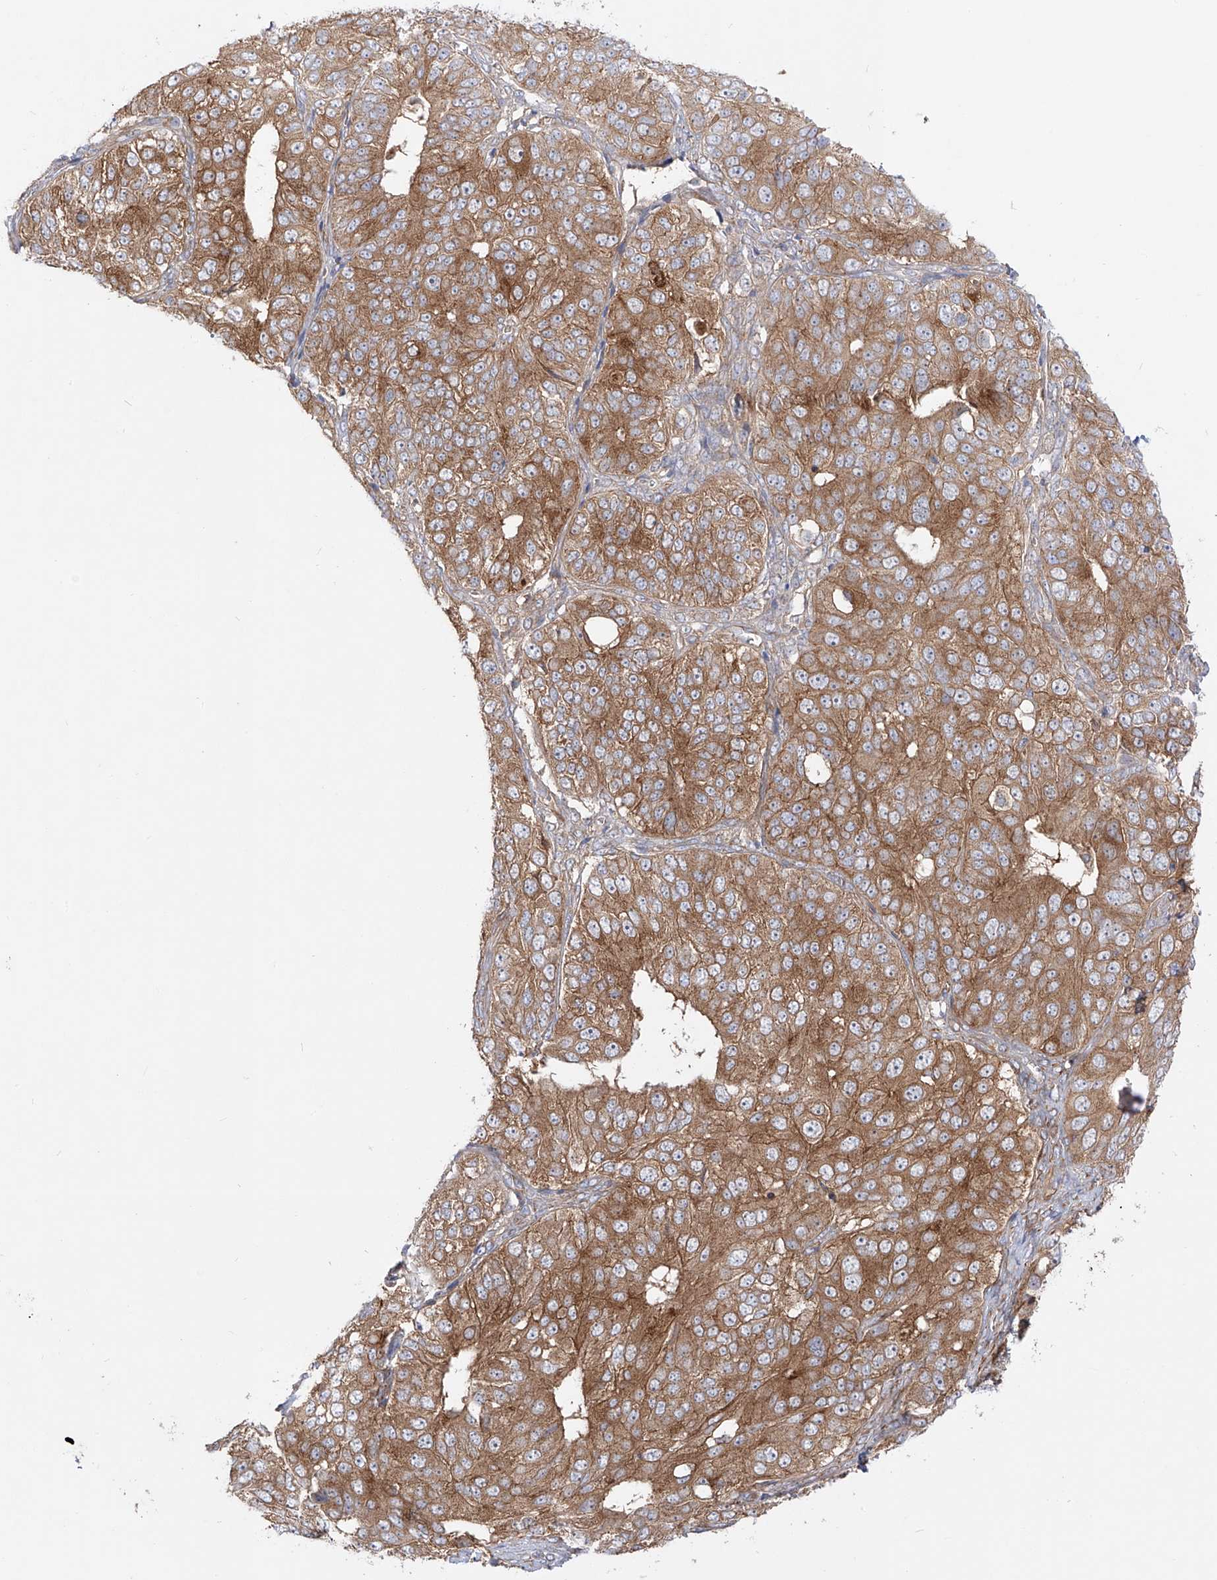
{"staining": {"intensity": "moderate", "quantity": ">75%", "location": "cytoplasmic/membranous"}, "tissue": "ovarian cancer", "cell_type": "Tumor cells", "image_type": "cancer", "snomed": [{"axis": "morphology", "description": "Carcinoma, endometroid"}, {"axis": "topography", "description": "Ovary"}], "caption": "The histopathology image demonstrates immunohistochemical staining of ovarian cancer. There is moderate cytoplasmic/membranous positivity is identified in approximately >75% of tumor cells.", "gene": "YKT6", "patient": {"sex": "female", "age": 51}}